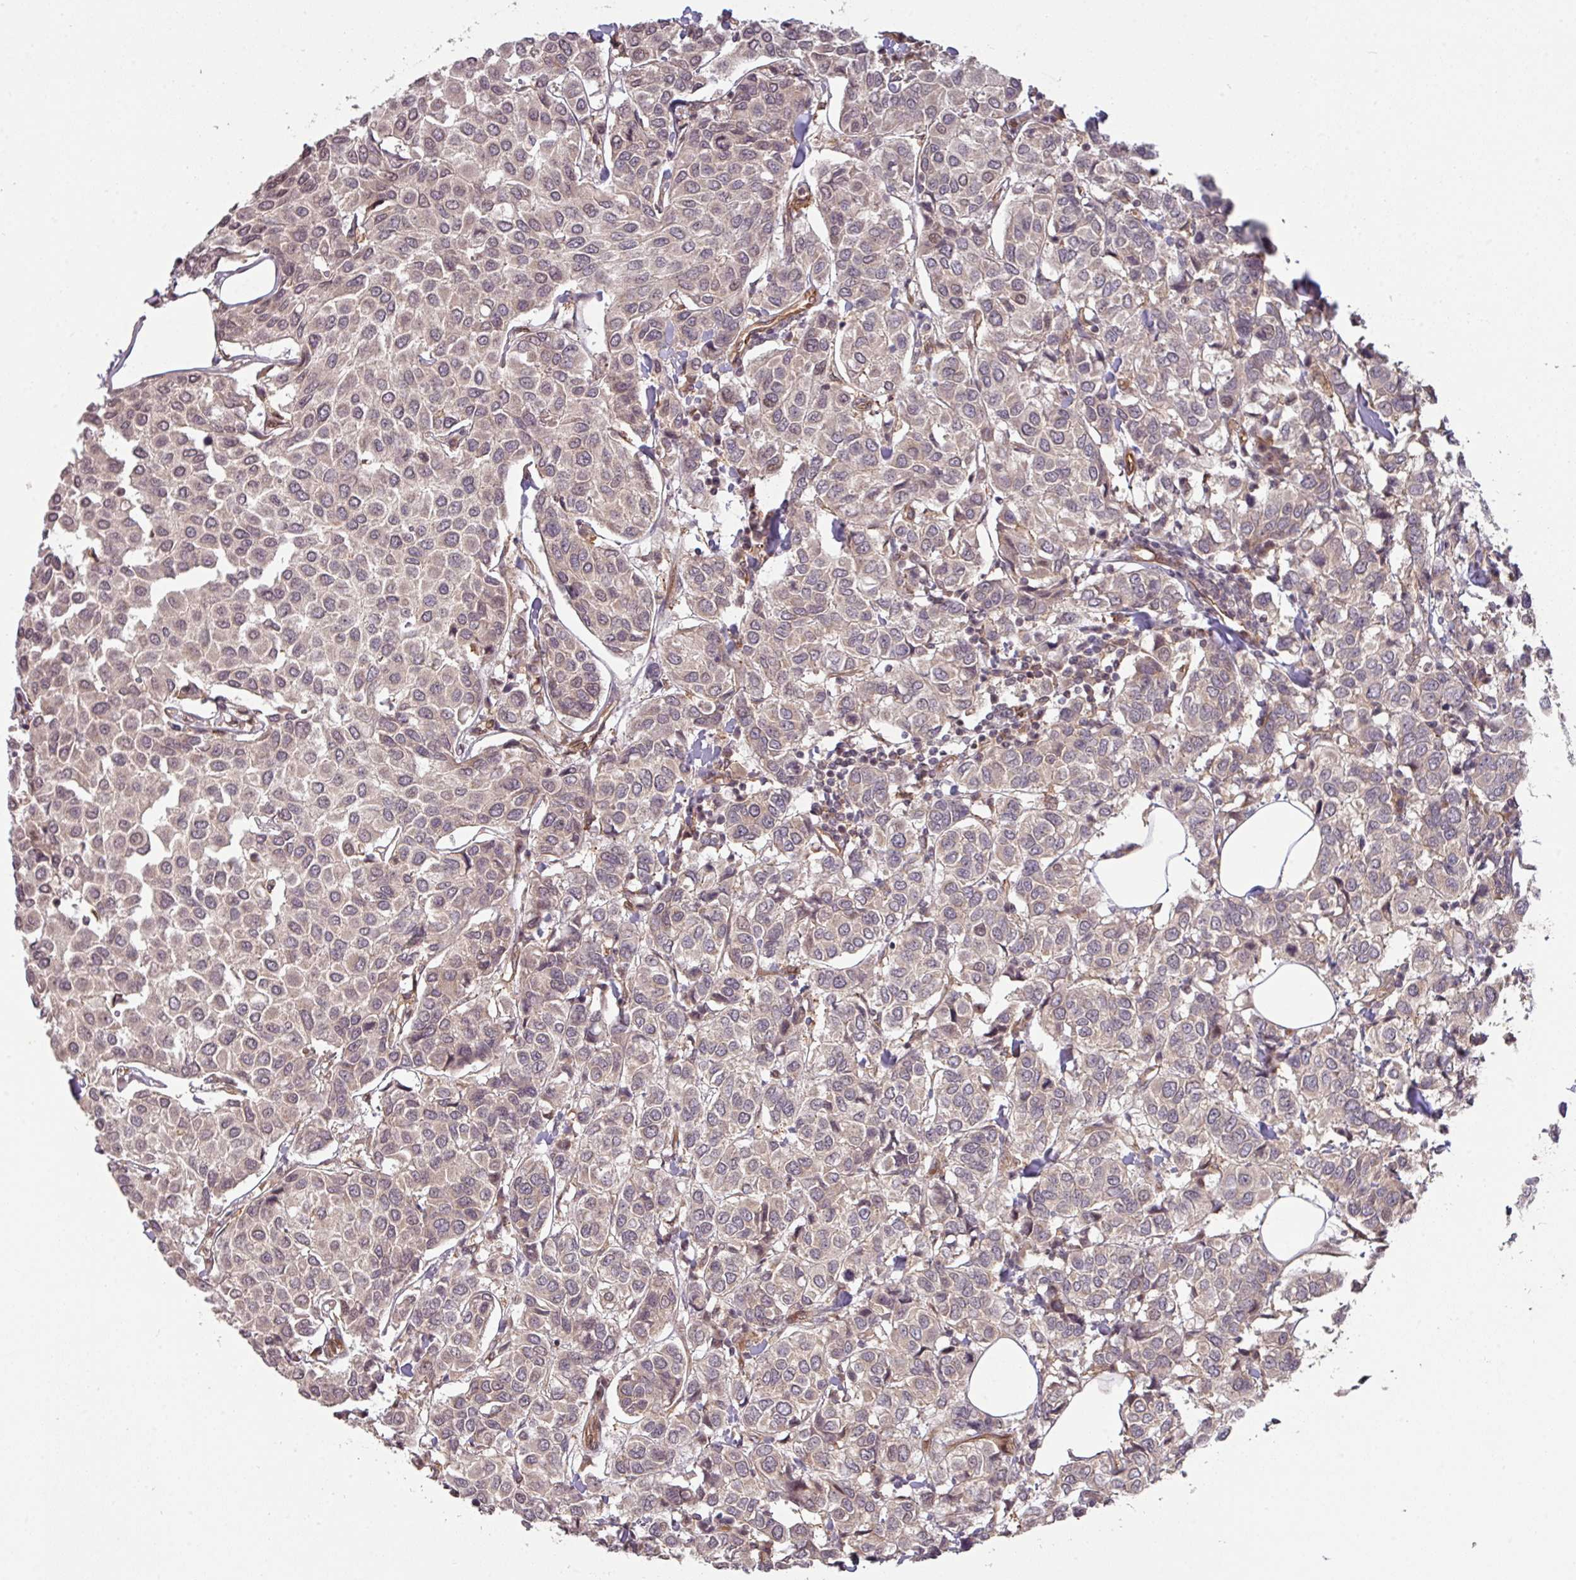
{"staining": {"intensity": "weak", "quantity": "<25%", "location": "cytoplasmic/membranous"}, "tissue": "breast cancer", "cell_type": "Tumor cells", "image_type": "cancer", "snomed": [{"axis": "morphology", "description": "Duct carcinoma"}, {"axis": "topography", "description": "Breast"}], "caption": "IHC micrograph of infiltrating ductal carcinoma (breast) stained for a protein (brown), which exhibits no expression in tumor cells.", "gene": "CYFIP2", "patient": {"sex": "female", "age": 55}}